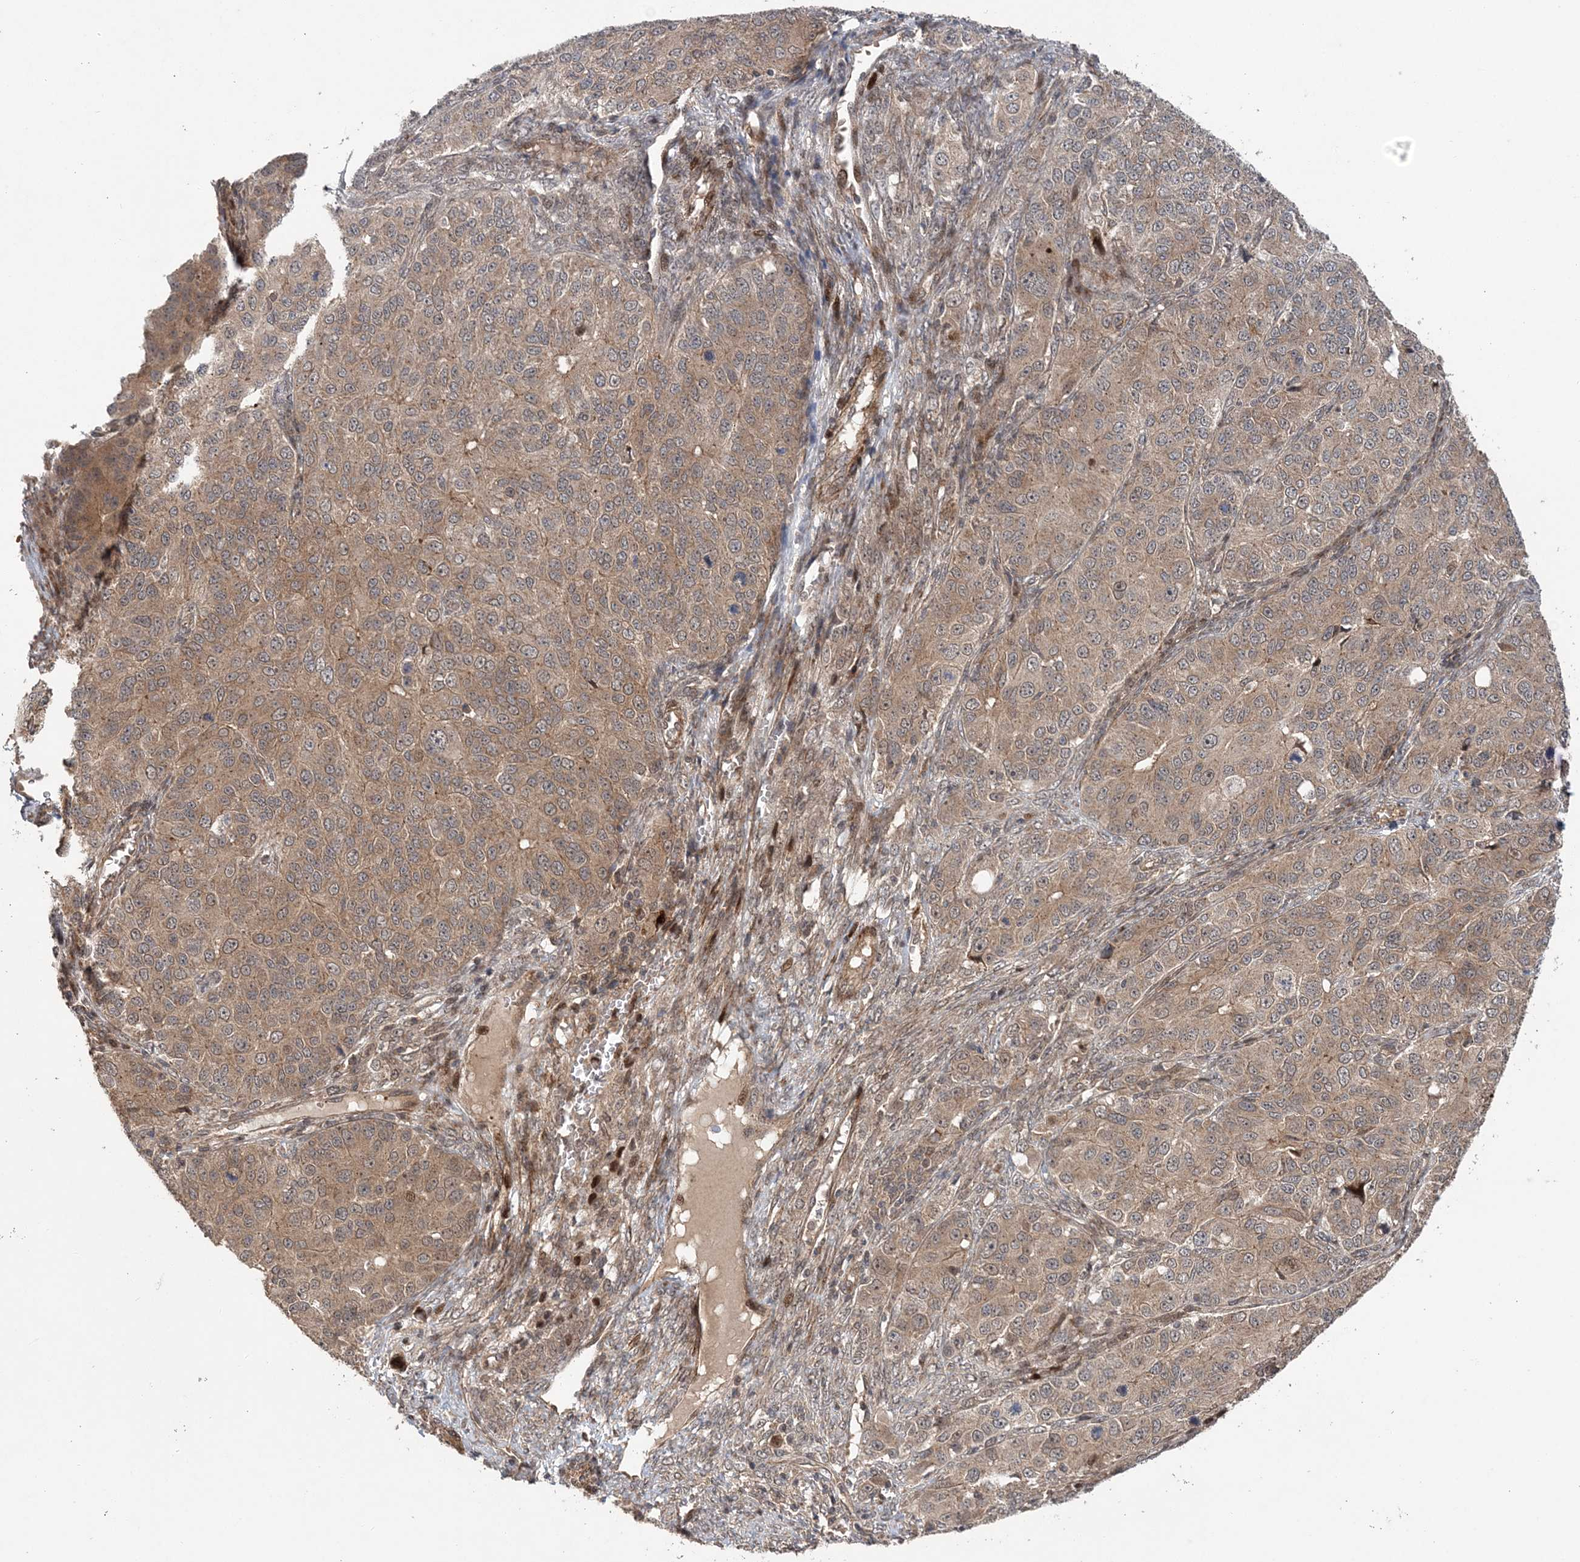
{"staining": {"intensity": "weak", "quantity": ">75%", "location": "cytoplasmic/membranous"}, "tissue": "ovarian cancer", "cell_type": "Tumor cells", "image_type": "cancer", "snomed": [{"axis": "morphology", "description": "Carcinoma, endometroid"}, {"axis": "topography", "description": "Ovary"}], "caption": "A micrograph of human ovarian endometroid carcinoma stained for a protein demonstrates weak cytoplasmic/membranous brown staining in tumor cells.", "gene": "UBTD2", "patient": {"sex": "female", "age": 51}}